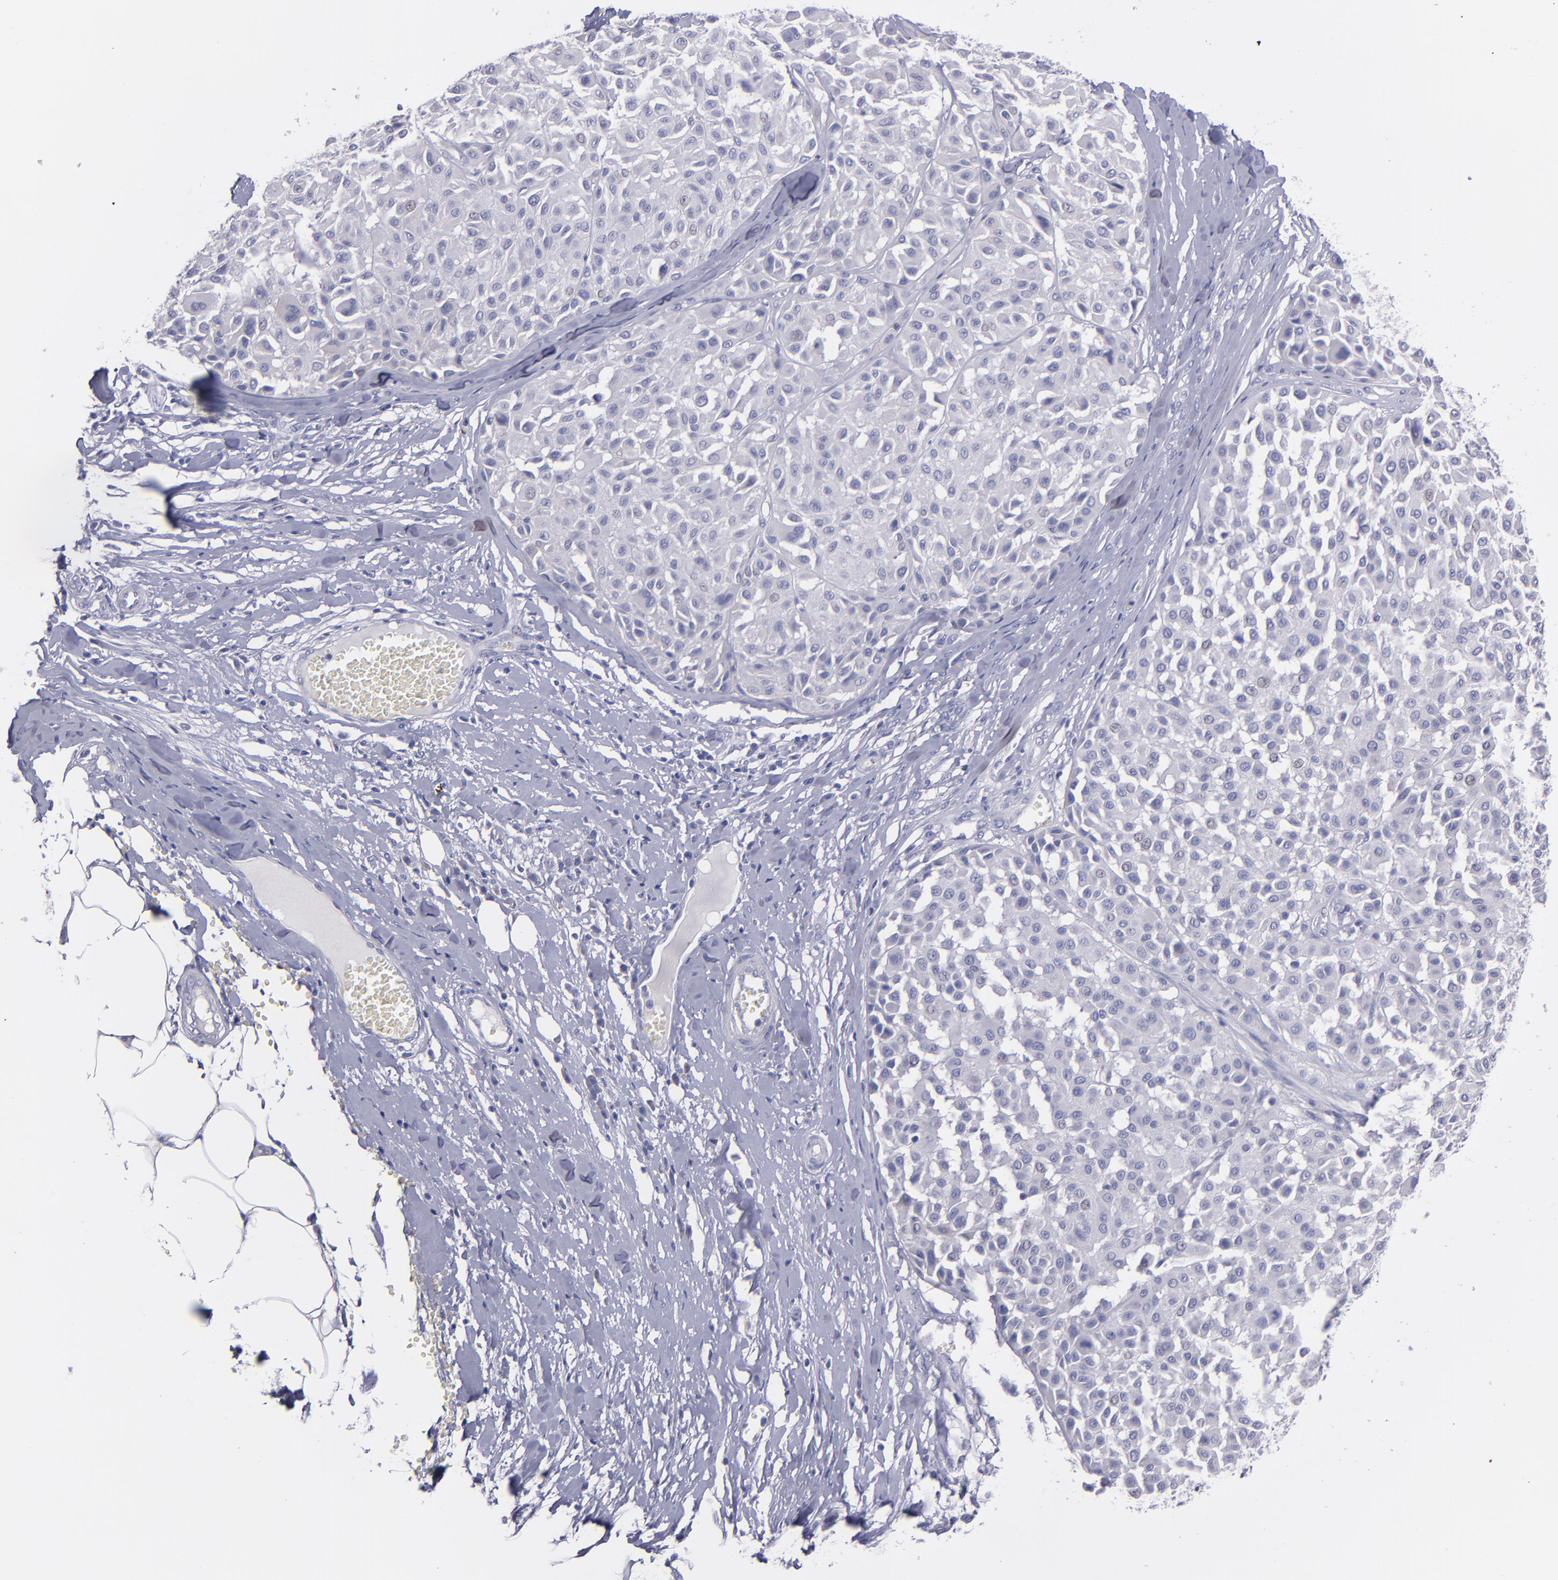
{"staining": {"intensity": "negative", "quantity": "none", "location": "none"}, "tissue": "melanoma", "cell_type": "Tumor cells", "image_type": "cancer", "snomed": [{"axis": "morphology", "description": "Malignant melanoma, Metastatic site"}, {"axis": "topography", "description": "Soft tissue"}], "caption": "Malignant melanoma (metastatic site) was stained to show a protein in brown. There is no significant positivity in tumor cells. (DAB IHC, high magnification).", "gene": "SNAP25", "patient": {"sex": "male", "age": 41}}